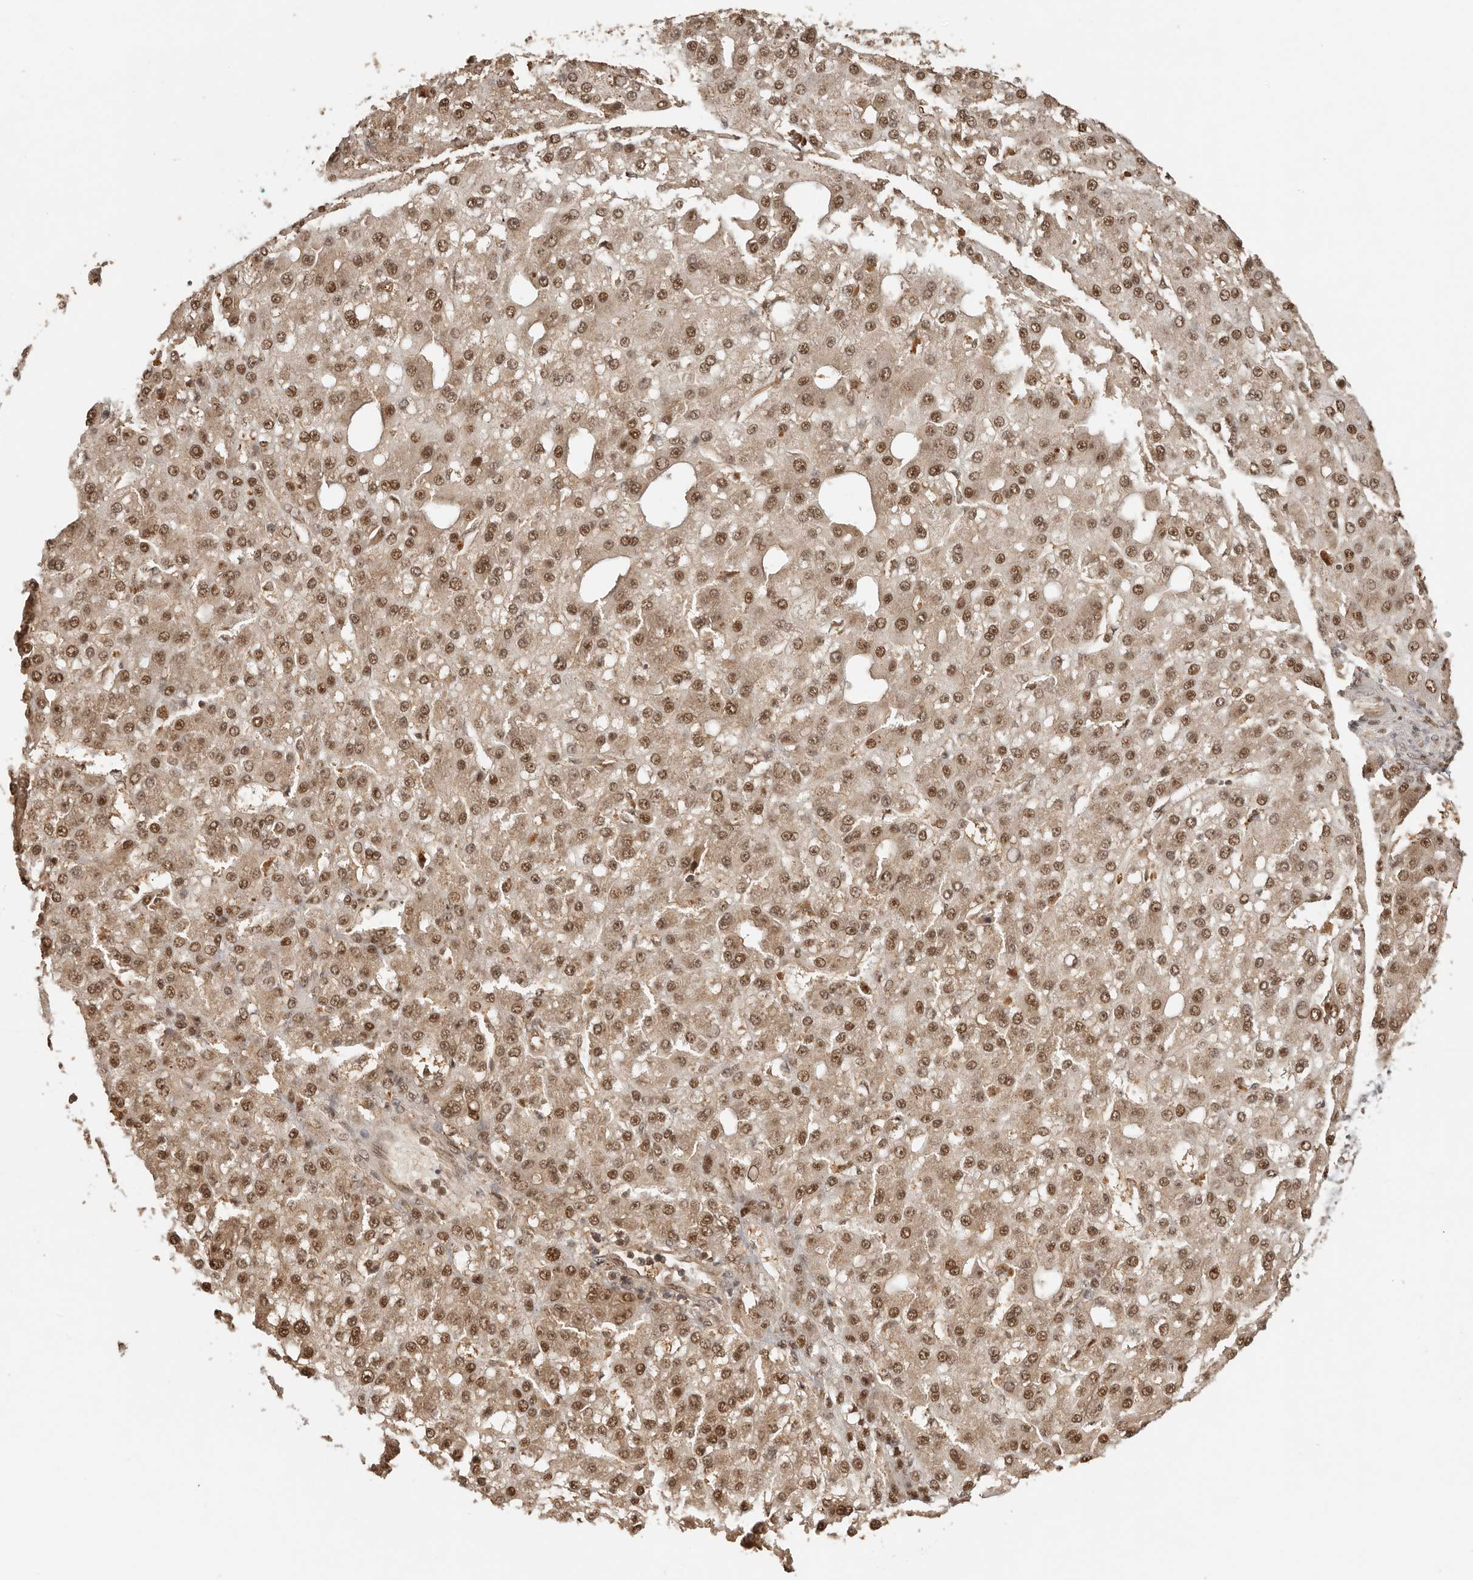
{"staining": {"intensity": "strong", "quantity": "25%-75%", "location": "cytoplasmic/membranous,nuclear"}, "tissue": "liver cancer", "cell_type": "Tumor cells", "image_type": "cancer", "snomed": [{"axis": "morphology", "description": "Carcinoma, Hepatocellular, NOS"}, {"axis": "topography", "description": "Liver"}], "caption": "IHC histopathology image of neoplastic tissue: hepatocellular carcinoma (liver) stained using immunohistochemistry shows high levels of strong protein expression localized specifically in the cytoplasmic/membranous and nuclear of tumor cells, appearing as a cytoplasmic/membranous and nuclear brown color.", "gene": "PSMA5", "patient": {"sex": "male", "age": 67}}